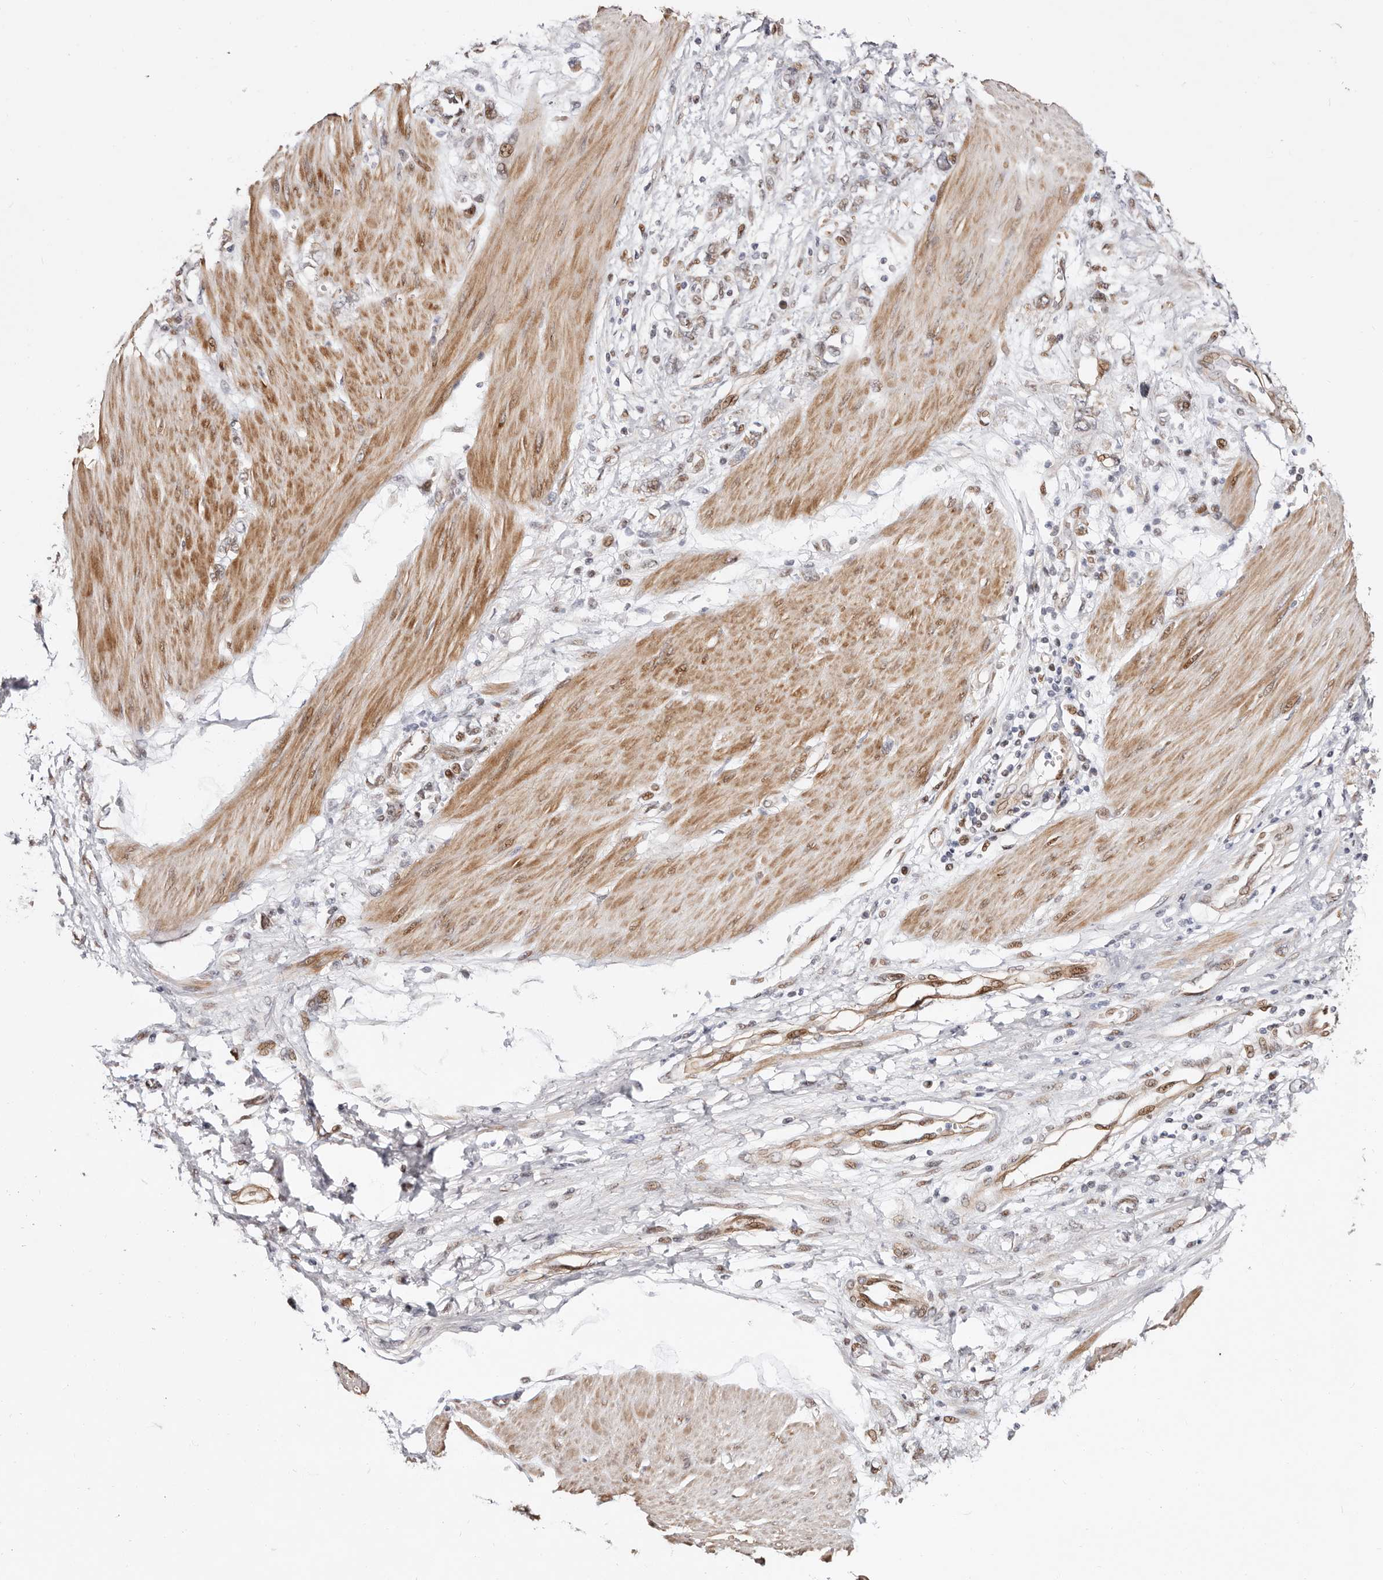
{"staining": {"intensity": "moderate", "quantity": "25%-75%", "location": "nuclear"}, "tissue": "stomach cancer", "cell_type": "Tumor cells", "image_type": "cancer", "snomed": [{"axis": "morphology", "description": "Adenocarcinoma, NOS"}, {"axis": "topography", "description": "Stomach"}], "caption": "Immunohistochemistry photomicrograph of stomach cancer (adenocarcinoma) stained for a protein (brown), which shows medium levels of moderate nuclear positivity in about 25%-75% of tumor cells.", "gene": "EPHX3", "patient": {"sex": "female", "age": 76}}